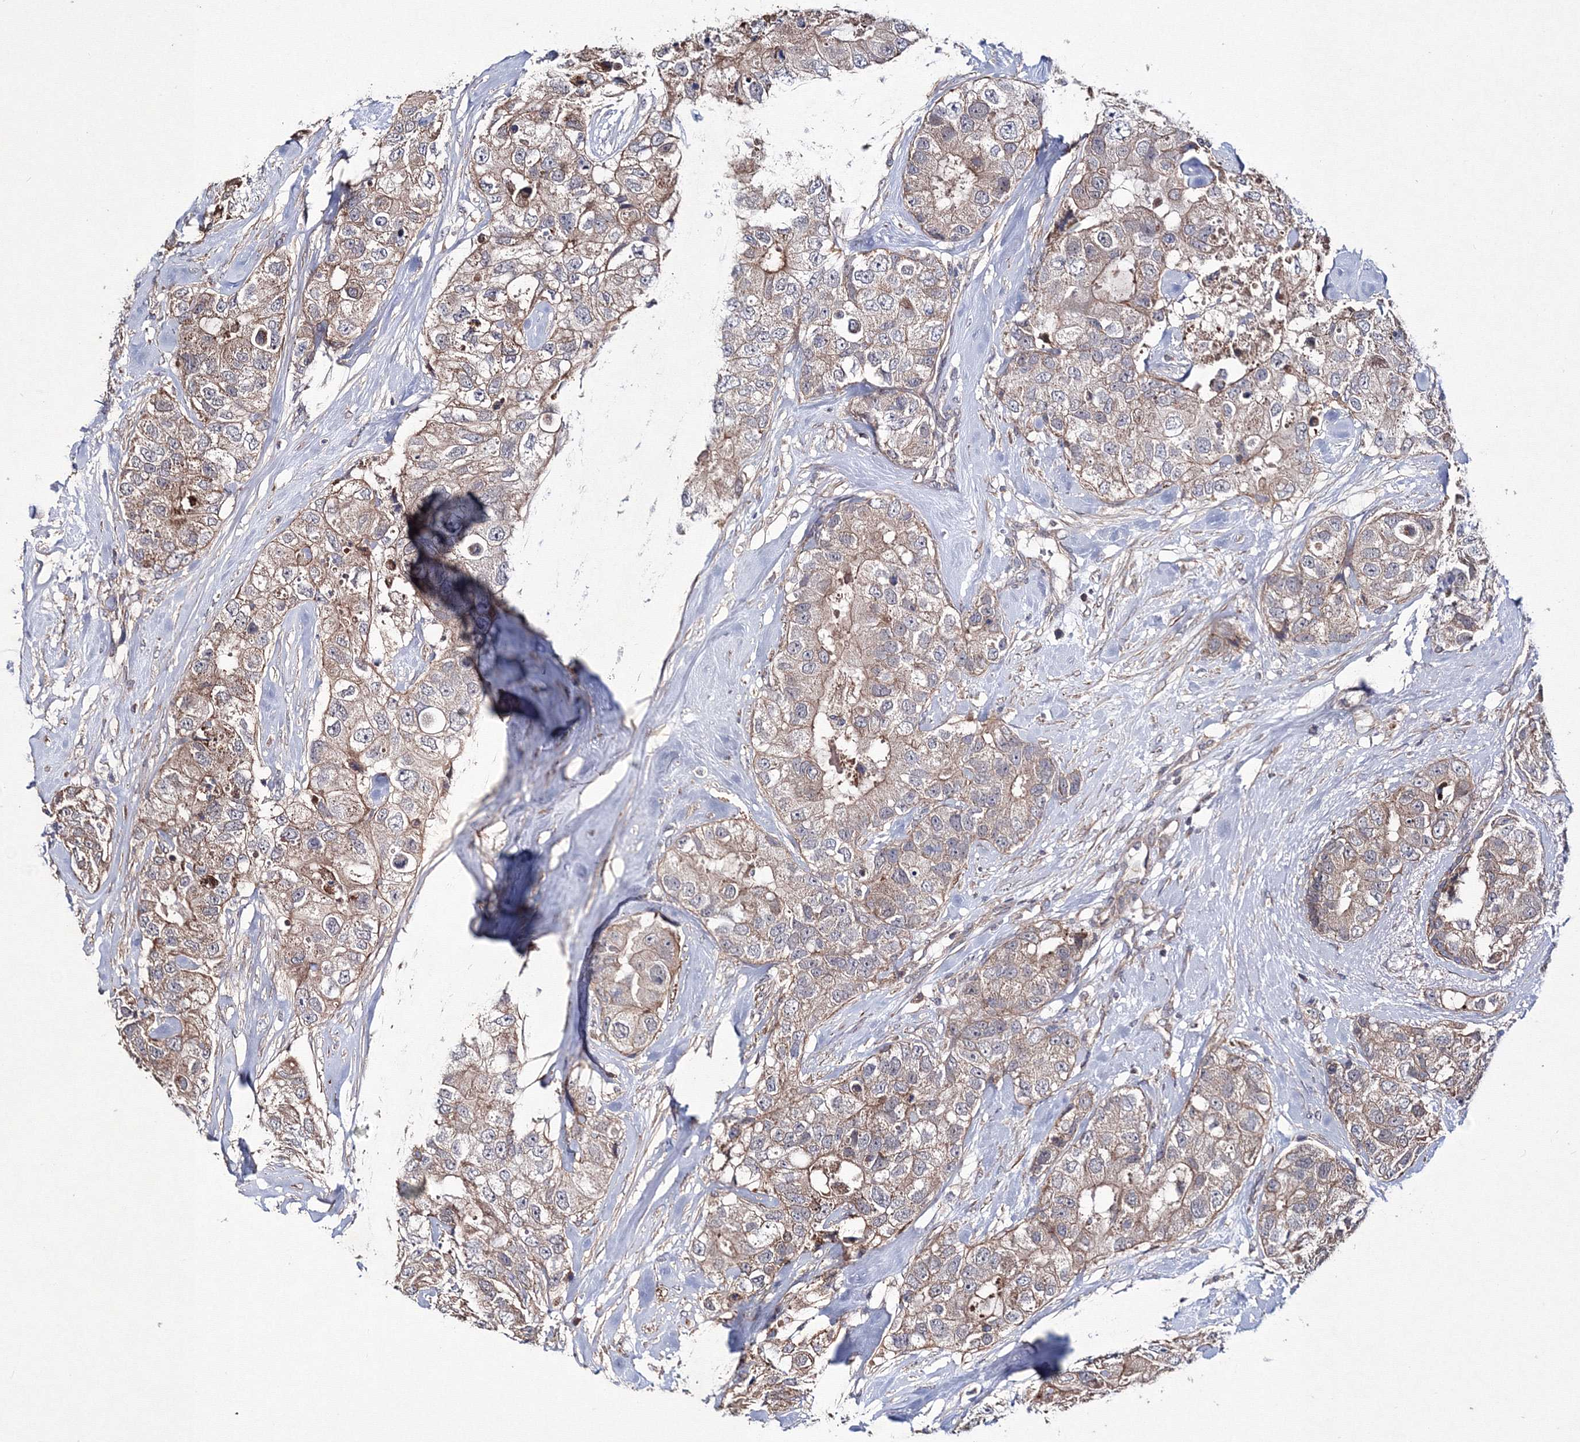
{"staining": {"intensity": "weak", "quantity": "25%-75%", "location": "cytoplasmic/membranous"}, "tissue": "breast cancer", "cell_type": "Tumor cells", "image_type": "cancer", "snomed": [{"axis": "morphology", "description": "Duct carcinoma"}, {"axis": "topography", "description": "Breast"}], "caption": "Immunohistochemical staining of breast cancer (infiltrating ductal carcinoma) exhibits low levels of weak cytoplasmic/membranous protein expression in about 25%-75% of tumor cells. (DAB = brown stain, brightfield microscopy at high magnification).", "gene": "PPP2R2B", "patient": {"sex": "female", "age": 62}}